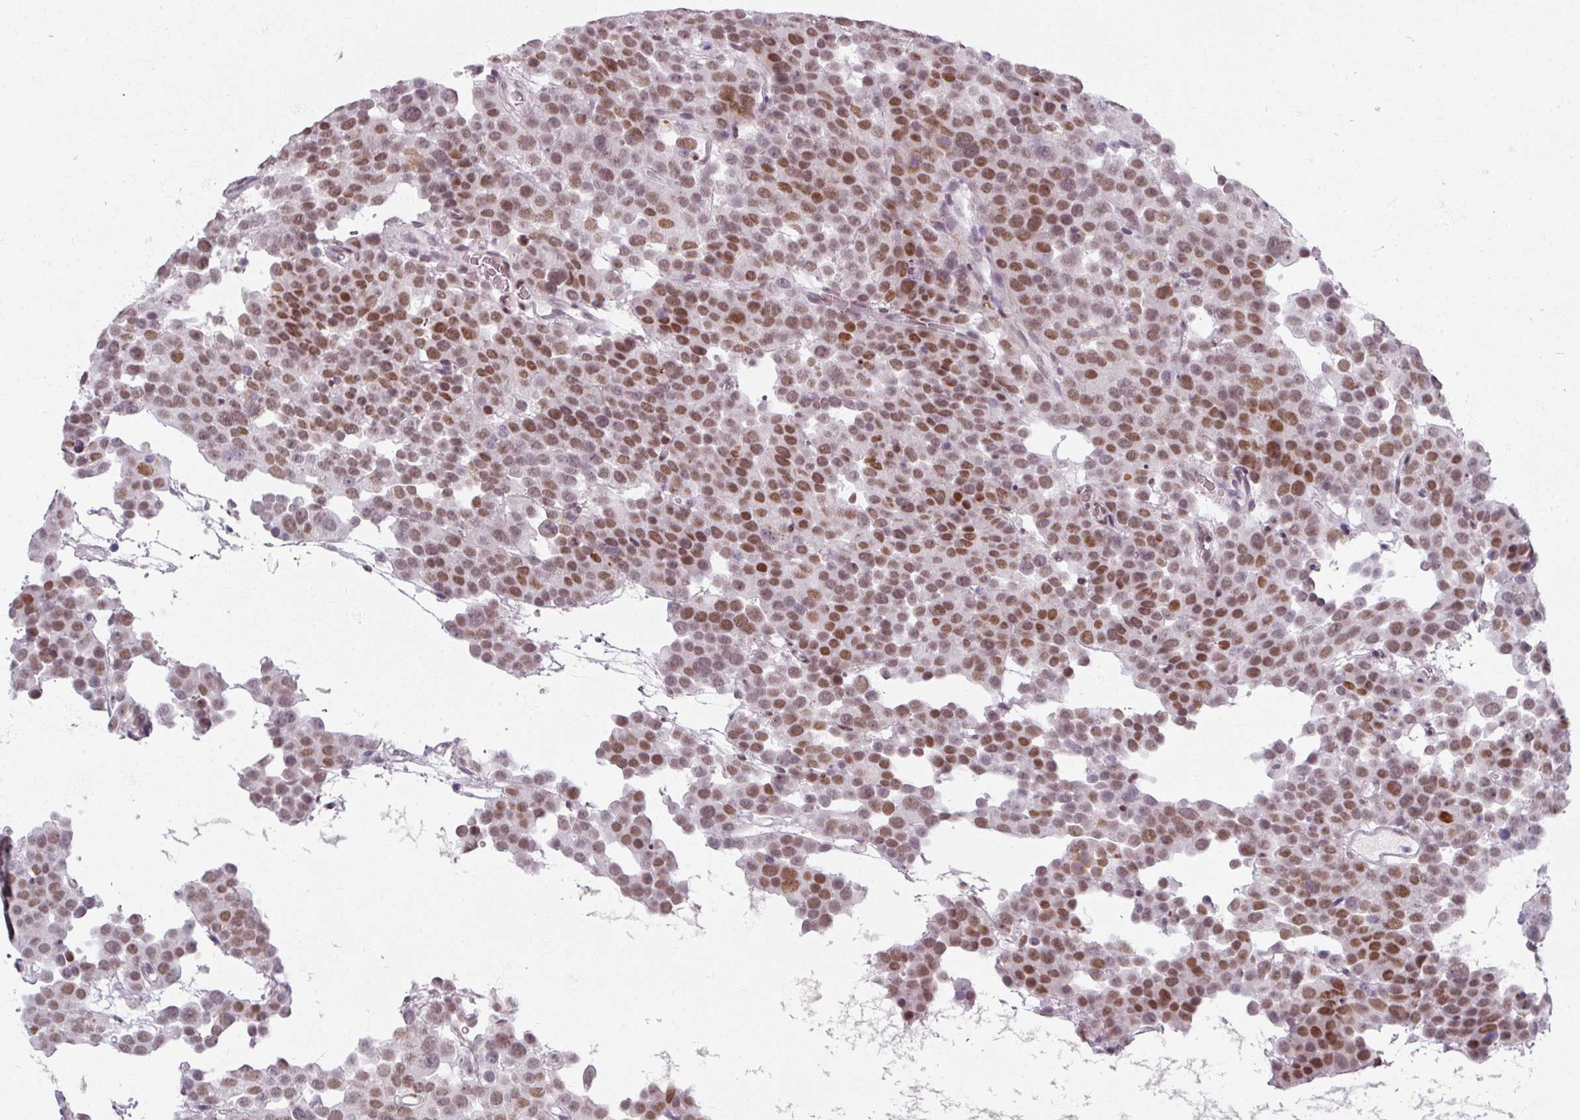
{"staining": {"intensity": "moderate", "quantity": ">75%", "location": "nuclear"}, "tissue": "testis cancer", "cell_type": "Tumor cells", "image_type": "cancer", "snomed": [{"axis": "morphology", "description": "Seminoma, NOS"}, {"axis": "topography", "description": "Testis"}], "caption": "Immunohistochemical staining of human testis cancer (seminoma) shows moderate nuclear protein staining in approximately >75% of tumor cells.", "gene": "RIPOR3", "patient": {"sex": "male", "age": 71}}